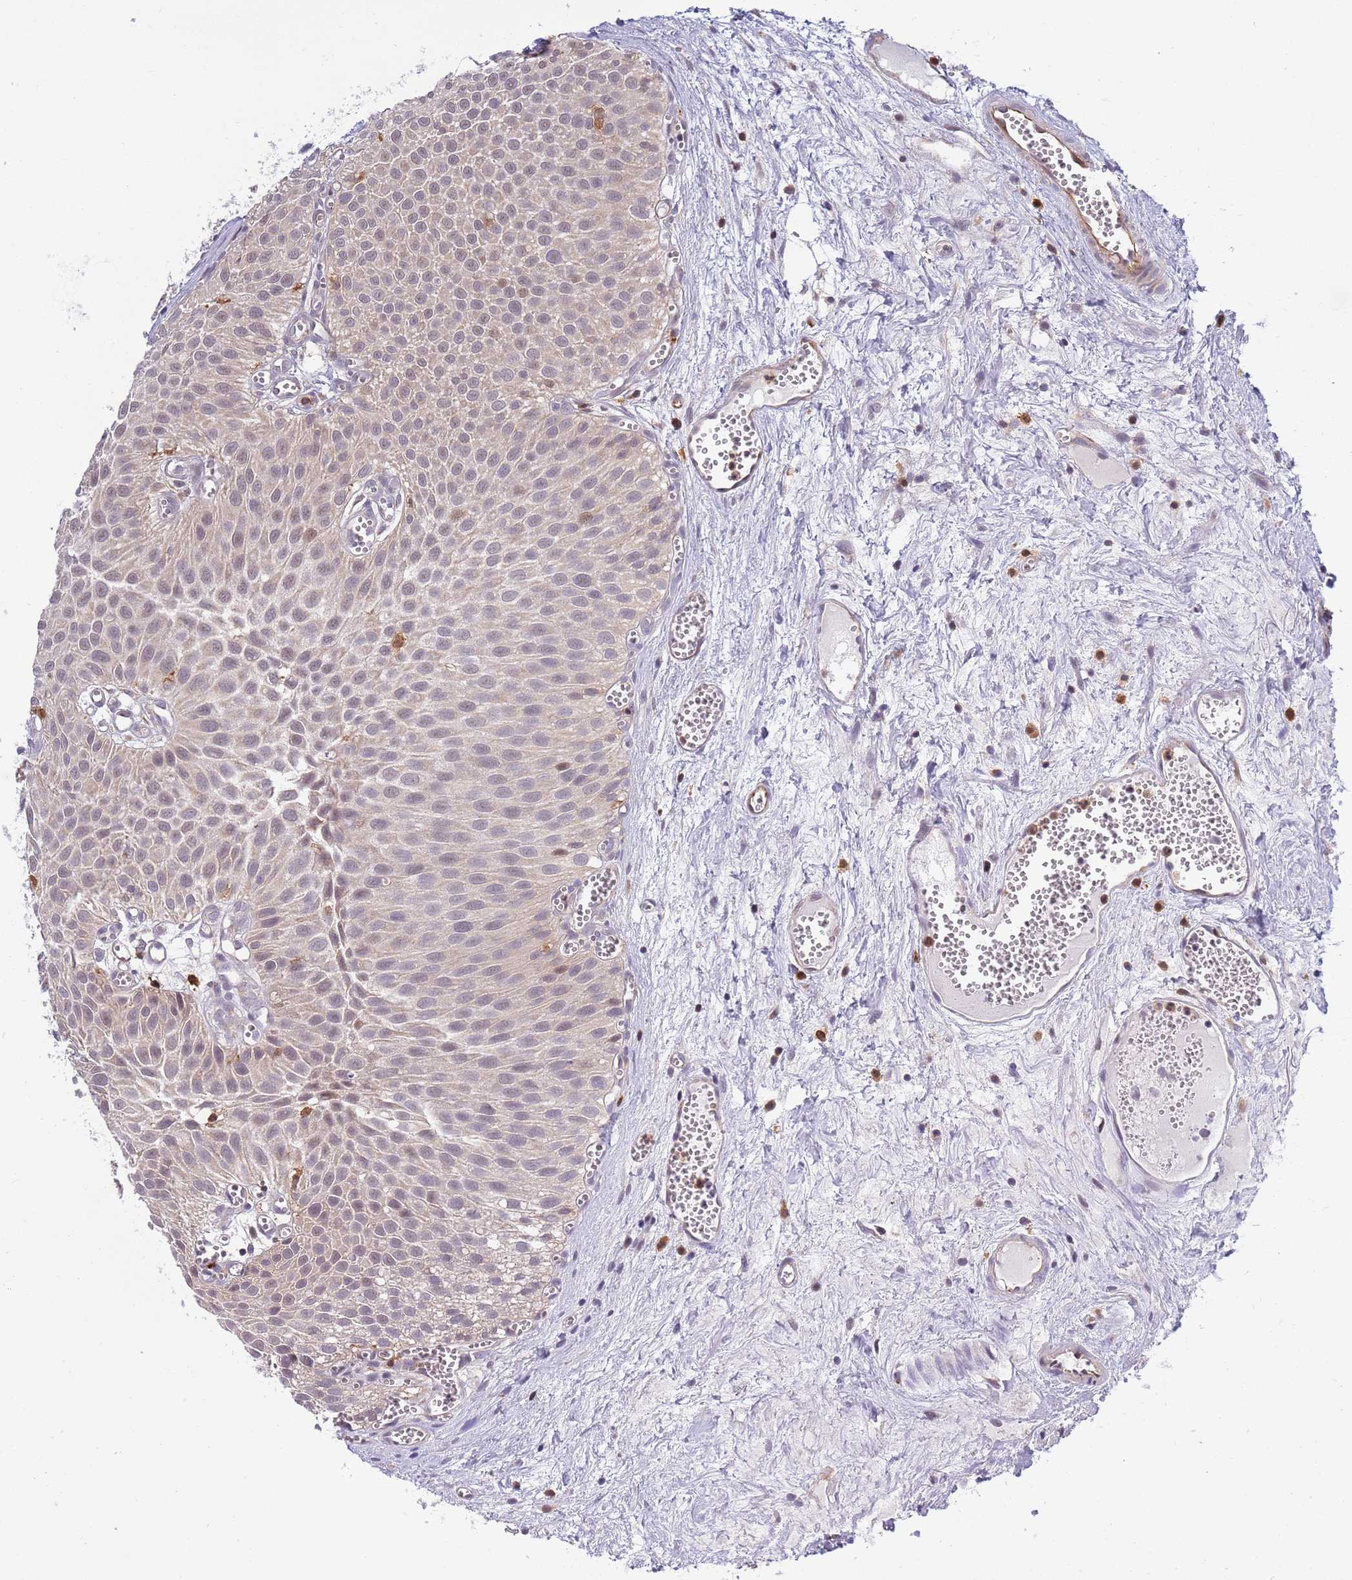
{"staining": {"intensity": "weak", "quantity": "25%-75%", "location": "nuclear"}, "tissue": "urothelial cancer", "cell_type": "Tumor cells", "image_type": "cancer", "snomed": [{"axis": "morphology", "description": "Urothelial carcinoma, Low grade"}, {"axis": "topography", "description": "Urinary bladder"}], "caption": "Urothelial carcinoma (low-grade) stained with a protein marker exhibits weak staining in tumor cells.", "gene": "CCNJL", "patient": {"sex": "male", "age": 88}}